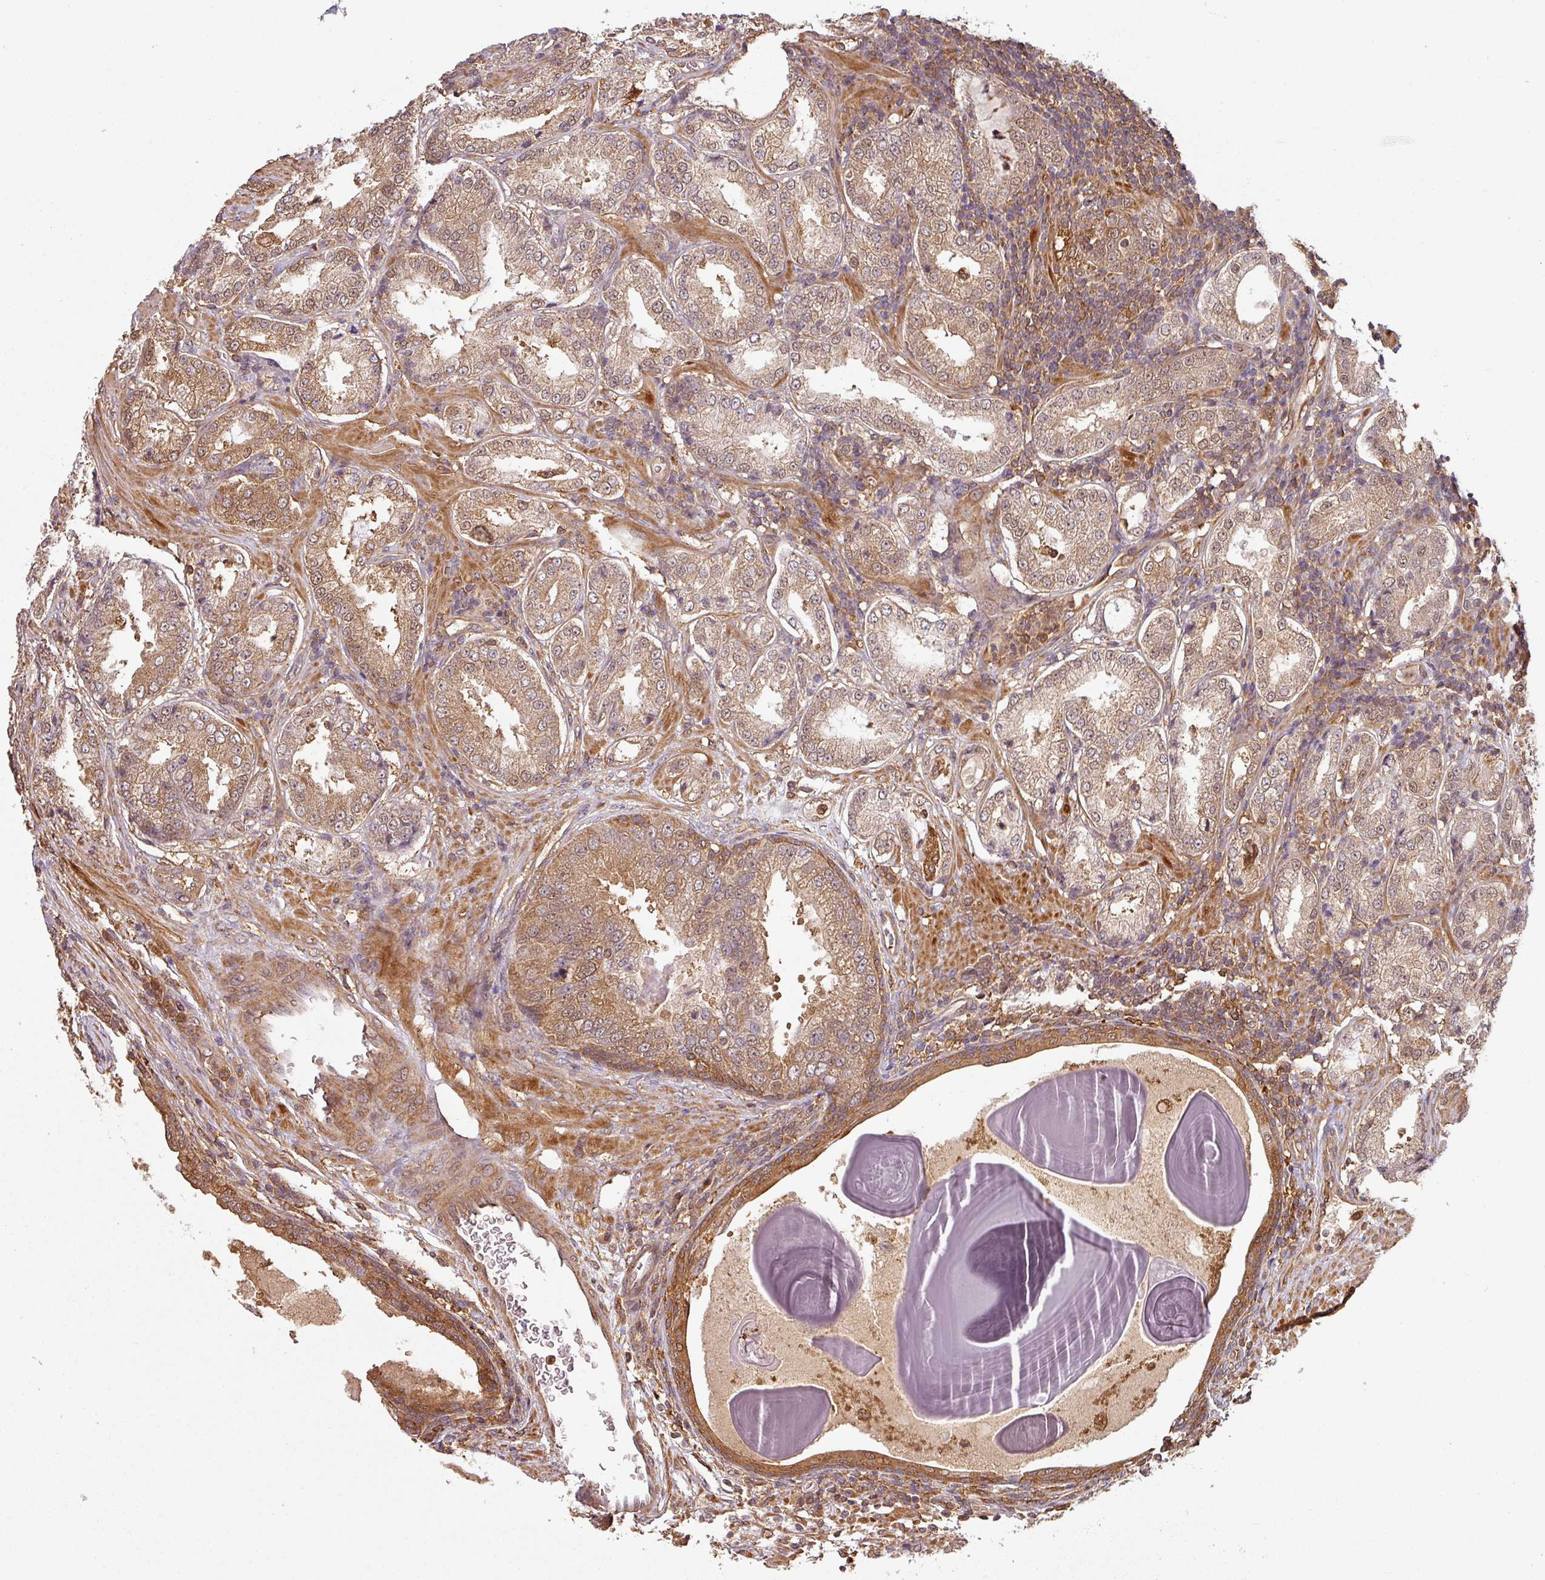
{"staining": {"intensity": "moderate", "quantity": ">75%", "location": "cytoplasmic/membranous,nuclear"}, "tissue": "prostate cancer", "cell_type": "Tumor cells", "image_type": "cancer", "snomed": [{"axis": "morphology", "description": "Adenocarcinoma, Low grade"}, {"axis": "topography", "description": "Prostate"}], "caption": "Immunohistochemical staining of human adenocarcinoma (low-grade) (prostate) displays medium levels of moderate cytoplasmic/membranous and nuclear positivity in approximately >75% of tumor cells.", "gene": "ZNF322", "patient": {"sex": "male", "age": 59}}